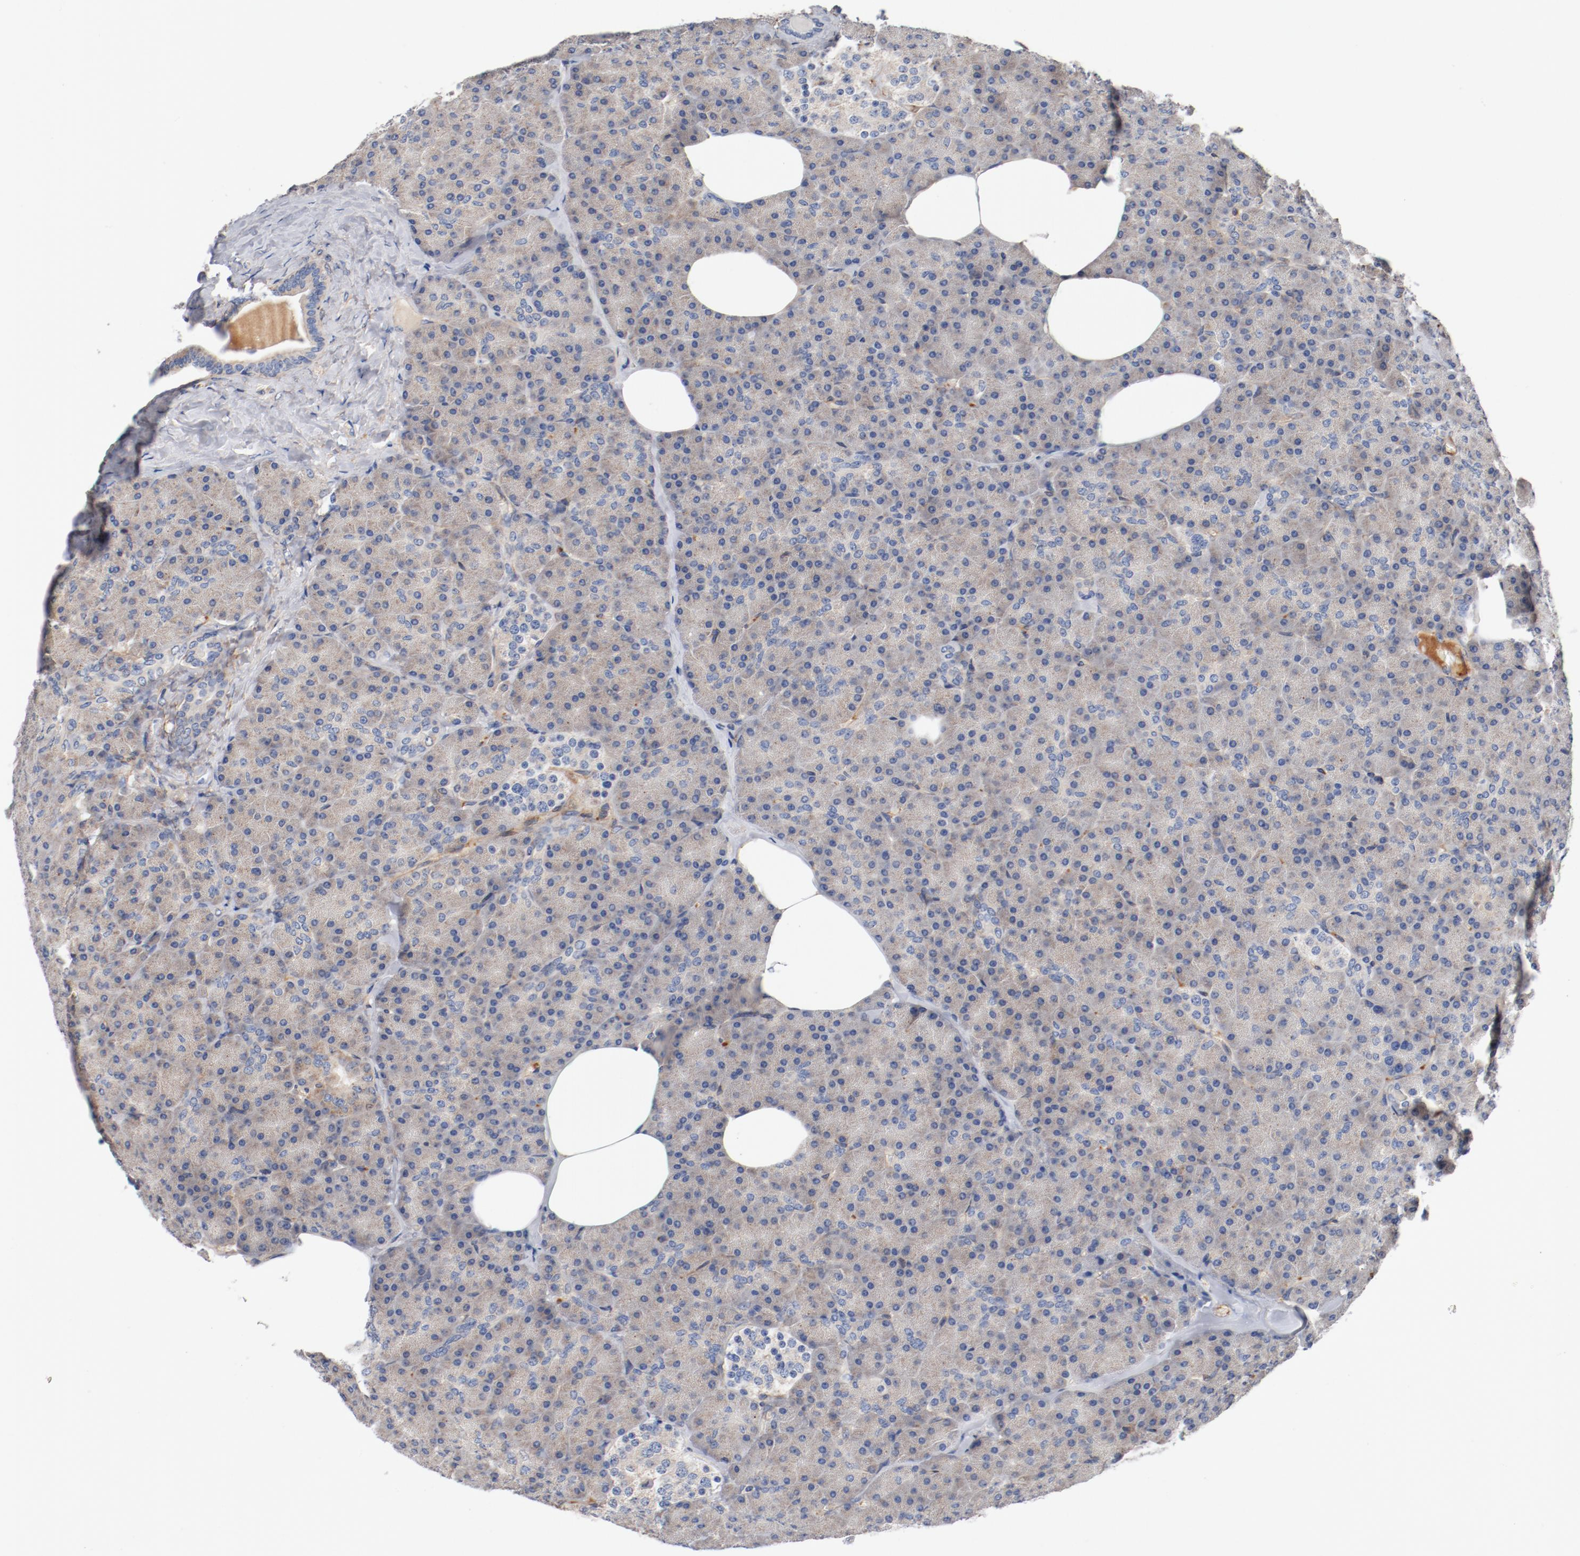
{"staining": {"intensity": "weak", "quantity": ">75%", "location": "cytoplasmic/membranous"}, "tissue": "pancreas", "cell_type": "Exocrine glandular cells", "image_type": "normal", "snomed": [{"axis": "morphology", "description": "Normal tissue, NOS"}, {"axis": "topography", "description": "Pancreas"}], "caption": "A low amount of weak cytoplasmic/membranous positivity is present in approximately >75% of exocrine glandular cells in normal pancreas. Nuclei are stained in blue.", "gene": "ILK", "patient": {"sex": "female", "age": 35}}